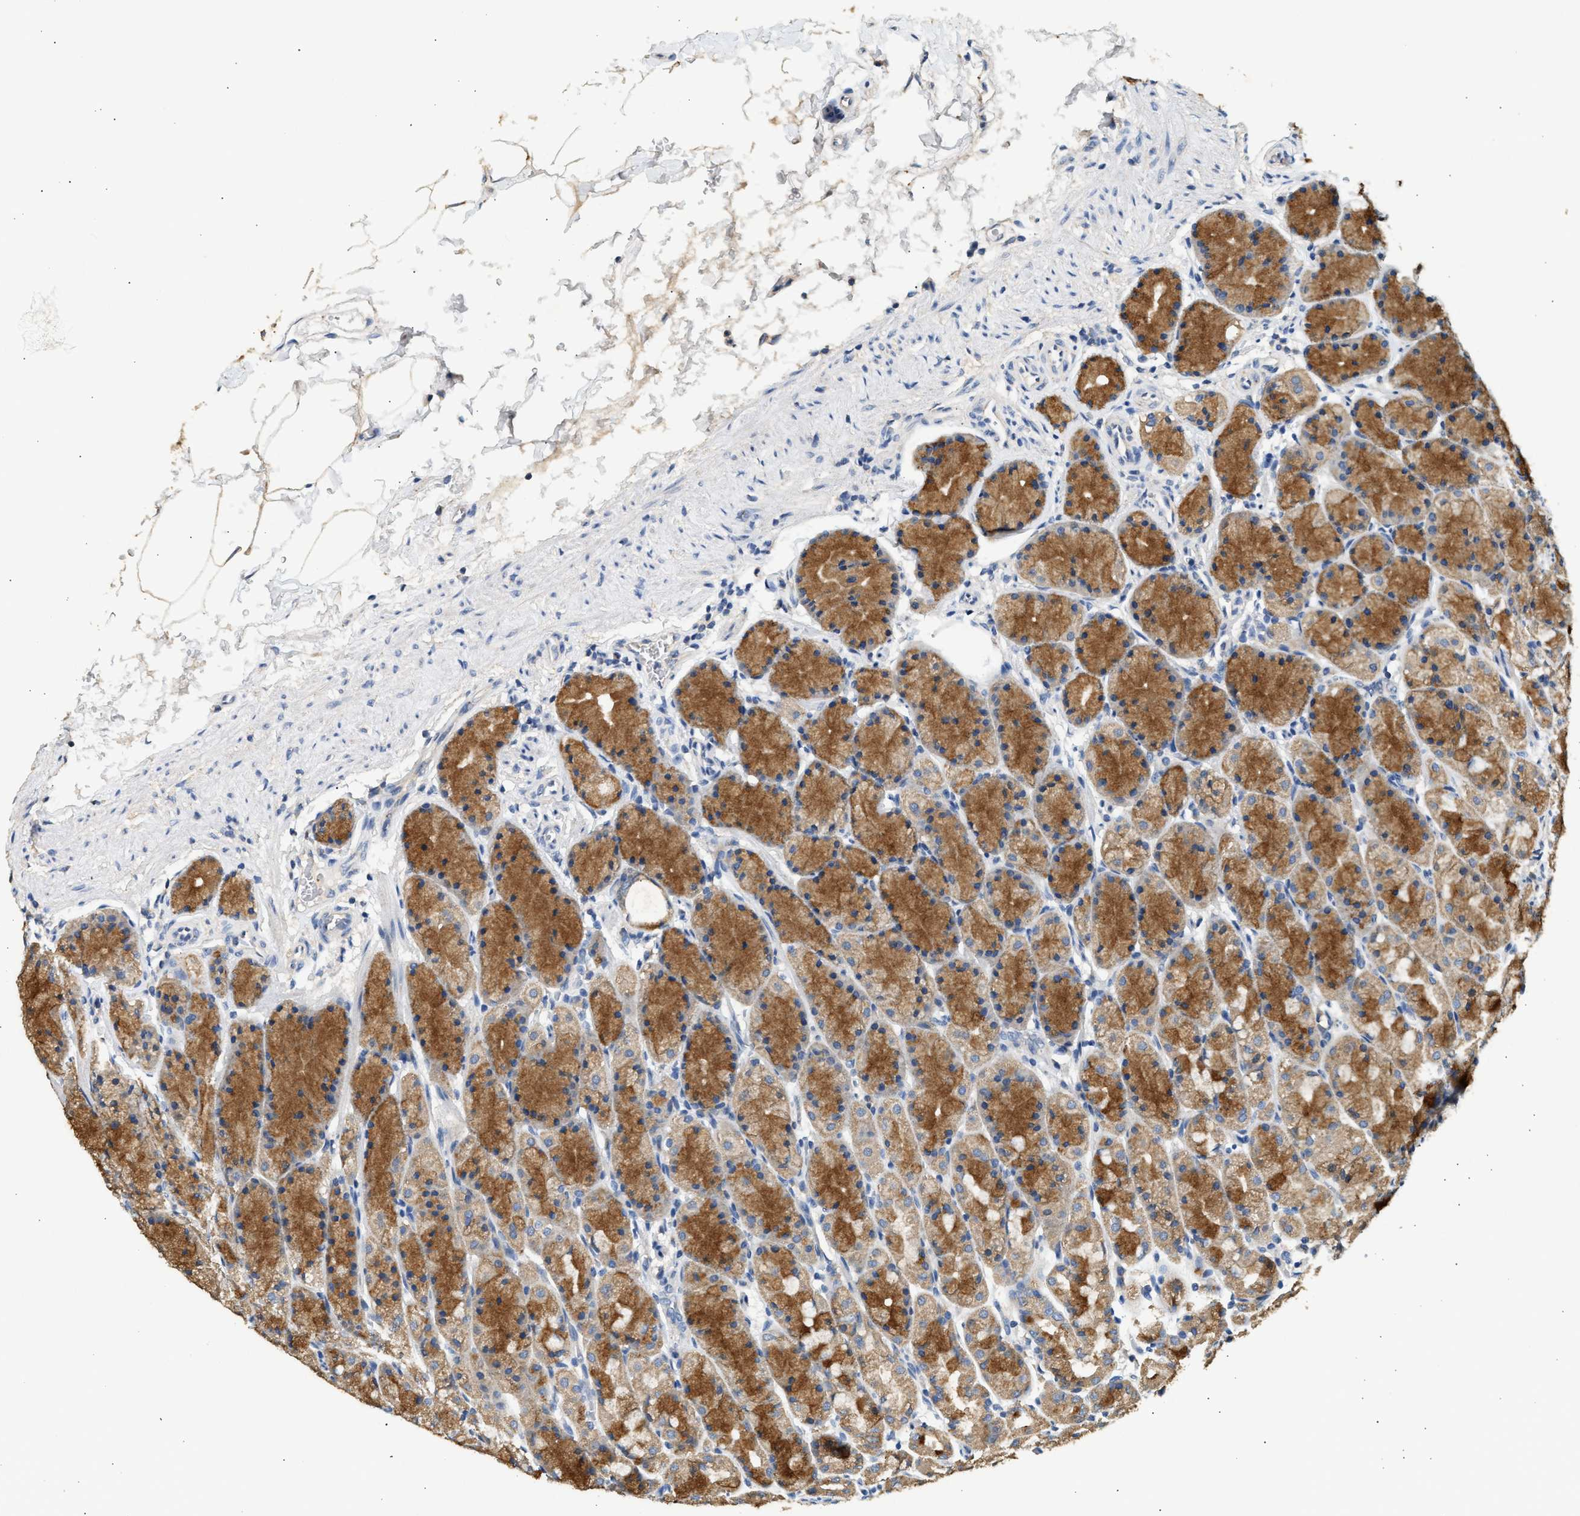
{"staining": {"intensity": "strong", "quantity": ">75%", "location": "cytoplasmic/membranous"}, "tissue": "stomach", "cell_type": "Glandular cells", "image_type": "normal", "snomed": [{"axis": "morphology", "description": "Normal tissue, NOS"}, {"axis": "topography", "description": "Stomach"}], "caption": "This histopathology image reveals IHC staining of unremarkable stomach, with high strong cytoplasmic/membranous expression in approximately >75% of glandular cells.", "gene": "WDR31", "patient": {"sex": "male", "age": 42}}